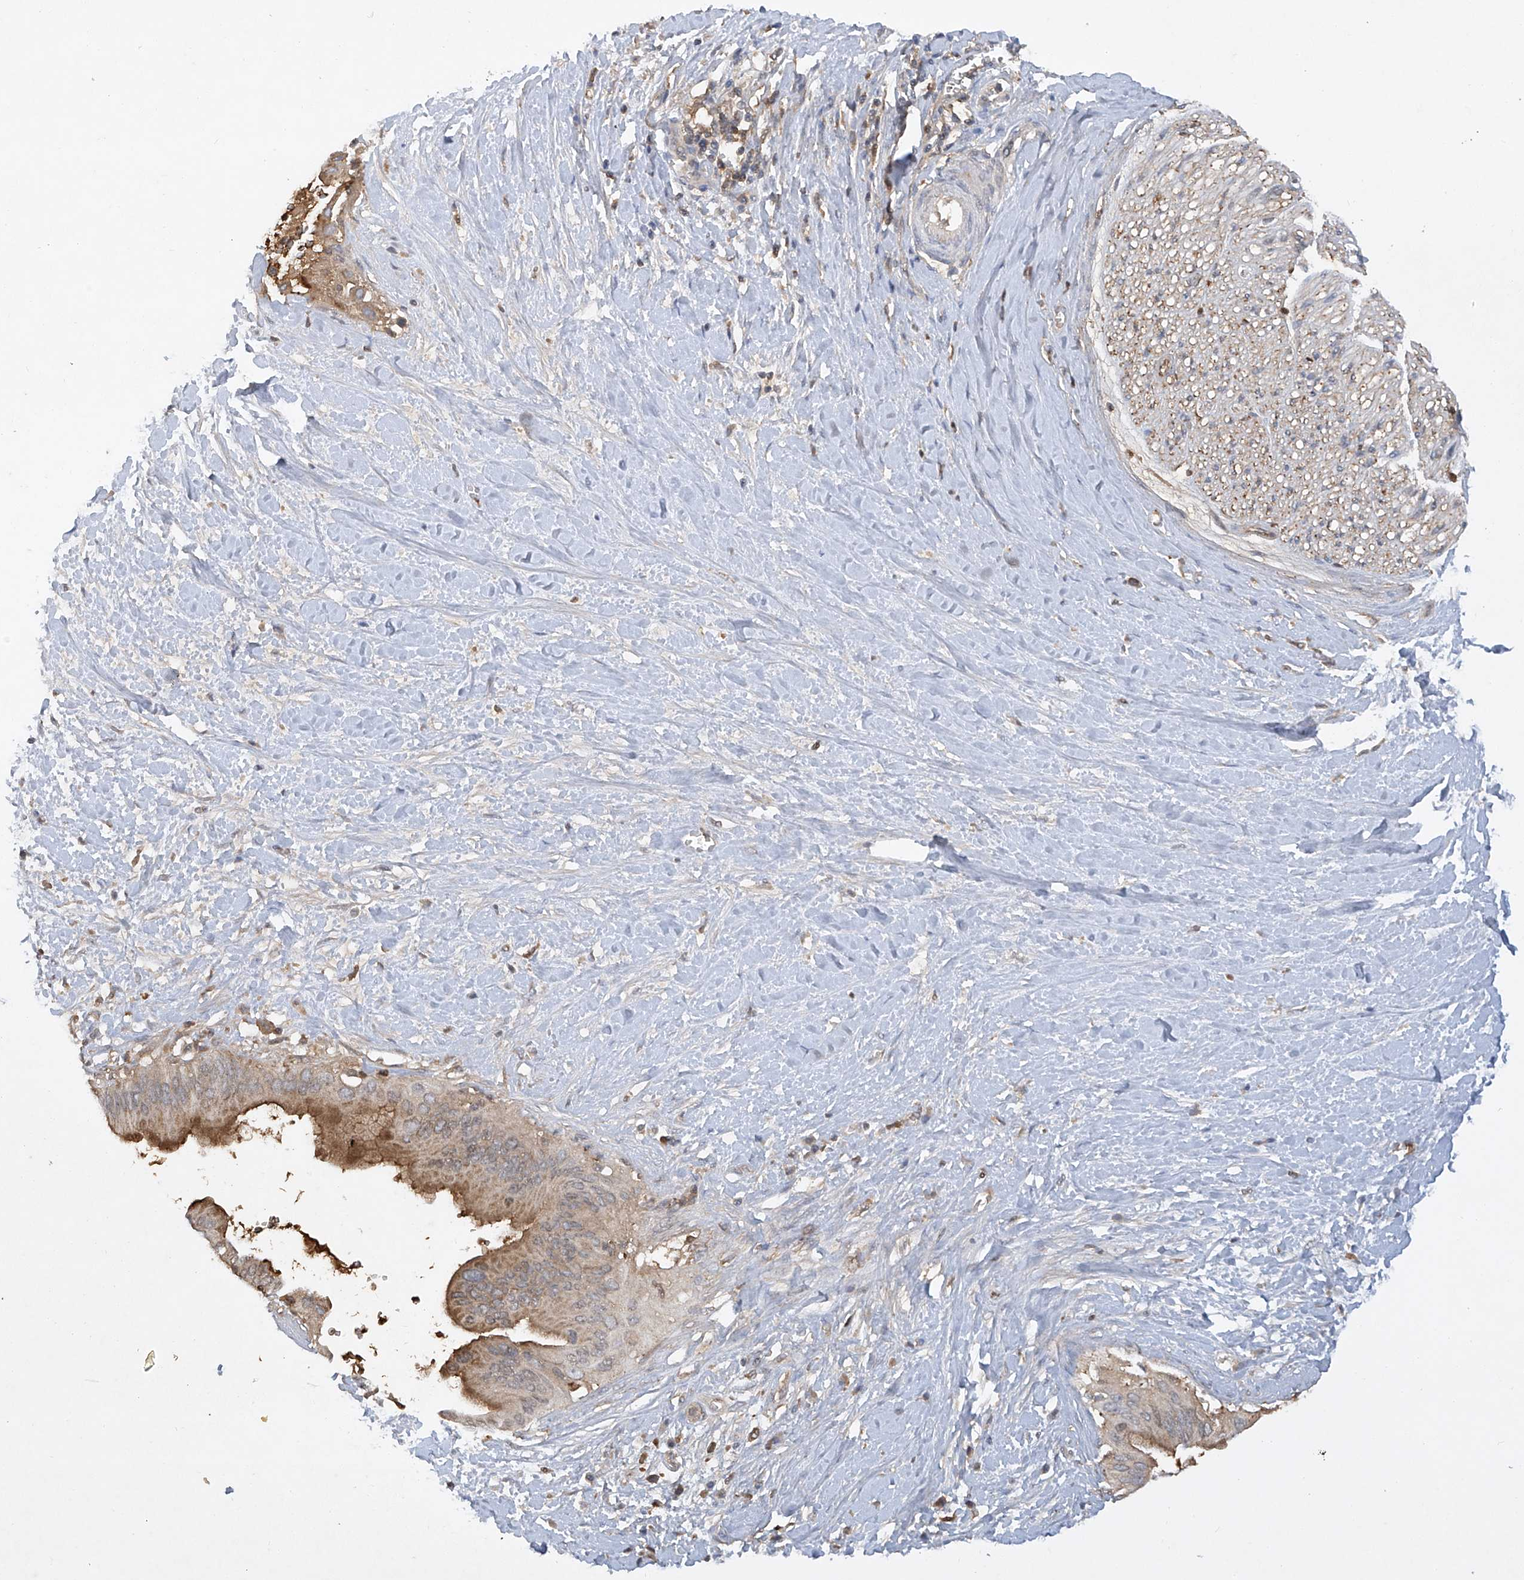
{"staining": {"intensity": "weak", "quantity": "25%-75%", "location": "cytoplasmic/membranous"}, "tissue": "pancreatic cancer", "cell_type": "Tumor cells", "image_type": "cancer", "snomed": [{"axis": "morphology", "description": "Adenocarcinoma, NOS"}, {"axis": "topography", "description": "Pancreas"}], "caption": "Approximately 25%-75% of tumor cells in human pancreatic adenocarcinoma display weak cytoplasmic/membranous protein positivity as visualized by brown immunohistochemical staining.", "gene": "HAS3", "patient": {"sex": "male", "age": 55}}